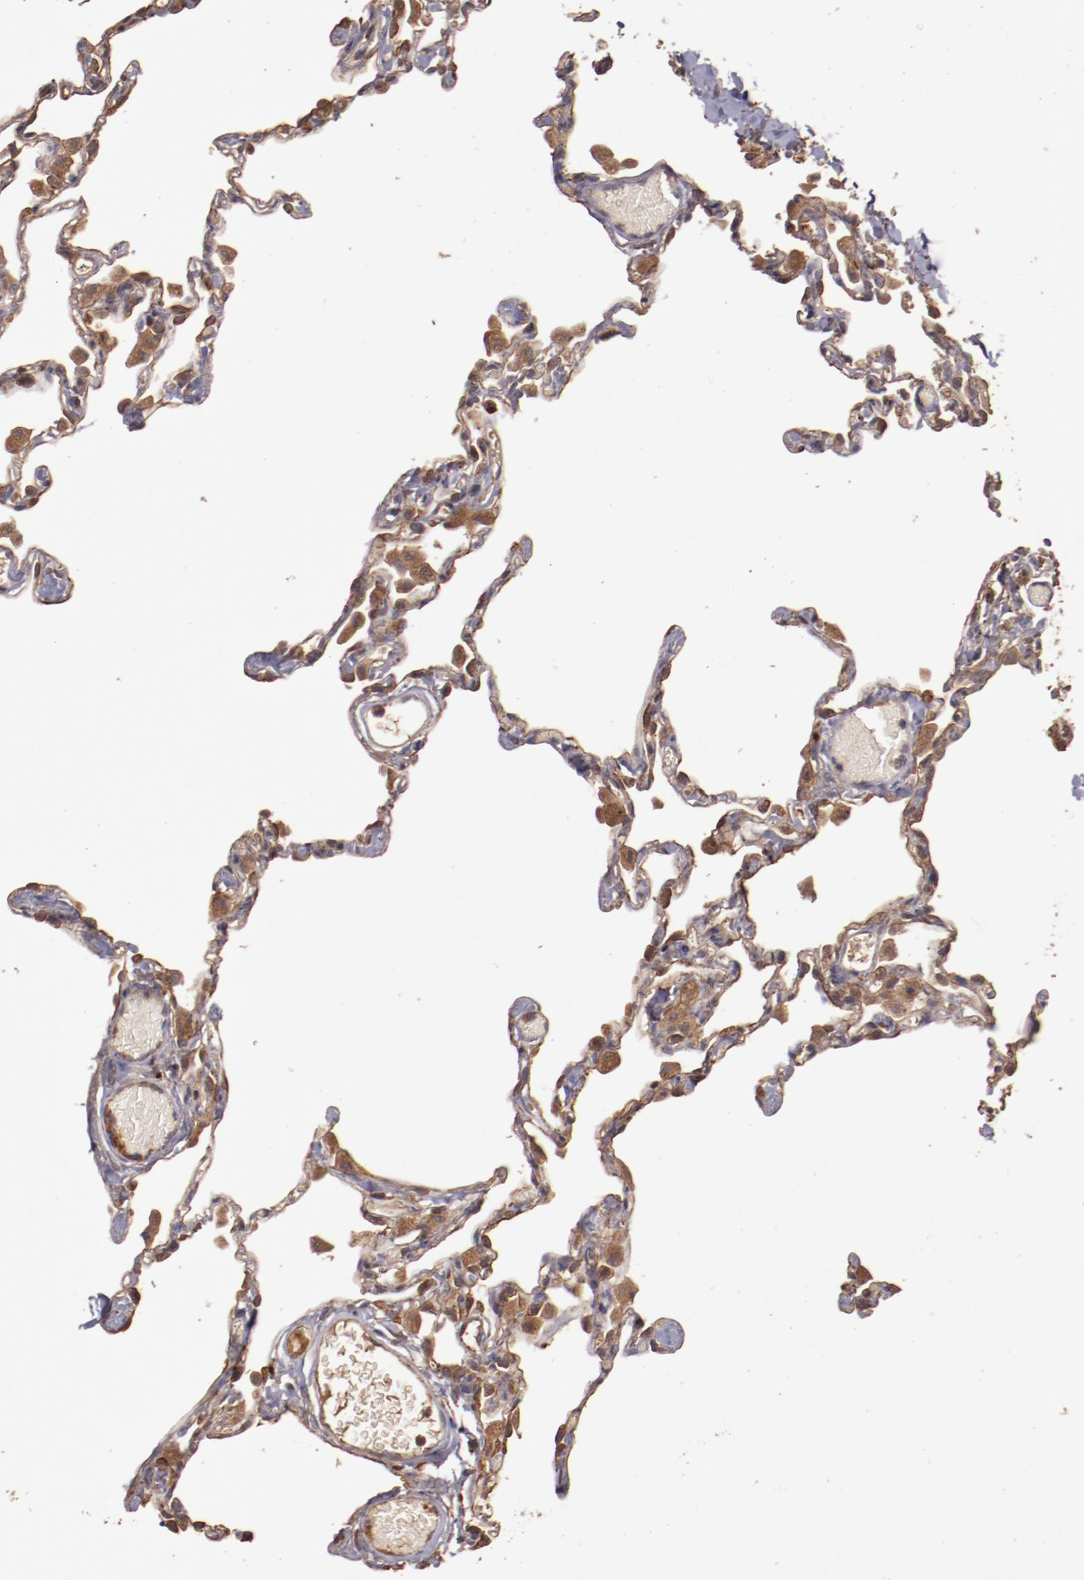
{"staining": {"intensity": "moderate", "quantity": "25%-75%", "location": "cytoplasmic/membranous"}, "tissue": "lung", "cell_type": "Alveolar cells", "image_type": "normal", "snomed": [{"axis": "morphology", "description": "Normal tissue, NOS"}, {"axis": "topography", "description": "Lung"}], "caption": "Lung was stained to show a protein in brown. There is medium levels of moderate cytoplasmic/membranous expression in approximately 25%-75% of alveolar cells.", "gene": "SRRD", "patient": {"sex": "female", "age": 49}}